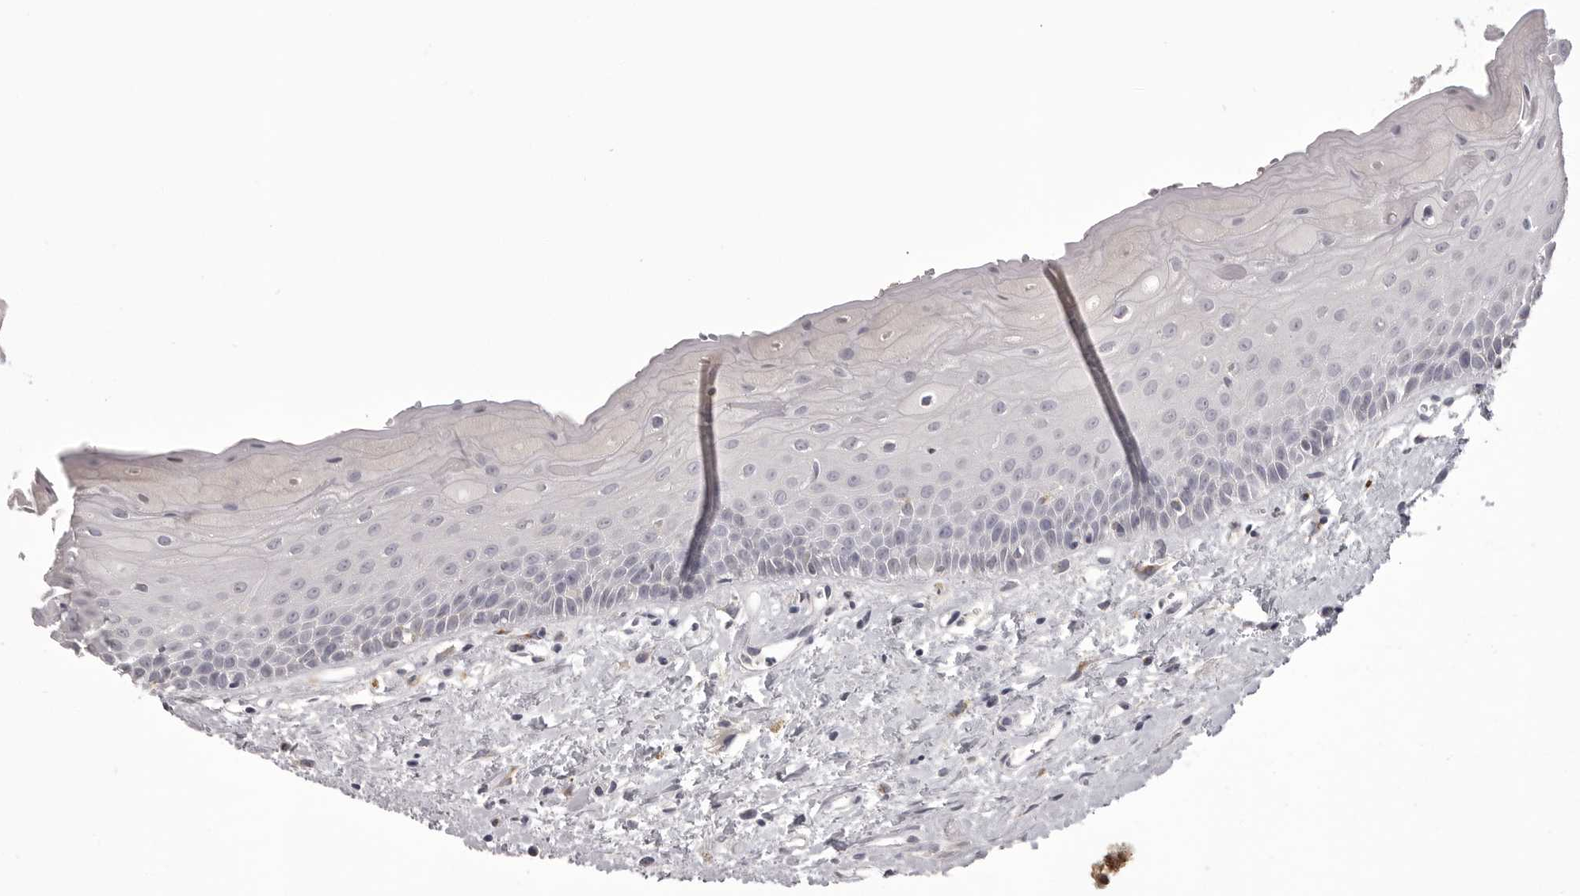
{"staining": {"intensity": "negative", "quantity": "none", "location": "none"}, "tissue": "oral mucosa", "cell_type": "Squamous epithelial cells", "image_type": "normal", "snomed": [{"axis": "morphology", "description": "Normal tissue, NOS"}, {"axis": "topography", "description": "Oral tissue"}], "caption": "High power microscopy micrograph of an immunohistochemistry (IHC) micrograph of unremarkable oral mucosa, revealing no significant staining in squamous epithelial cells.", "gene": "TIMP1", "patient": {"sex": "female", "age": 76}}